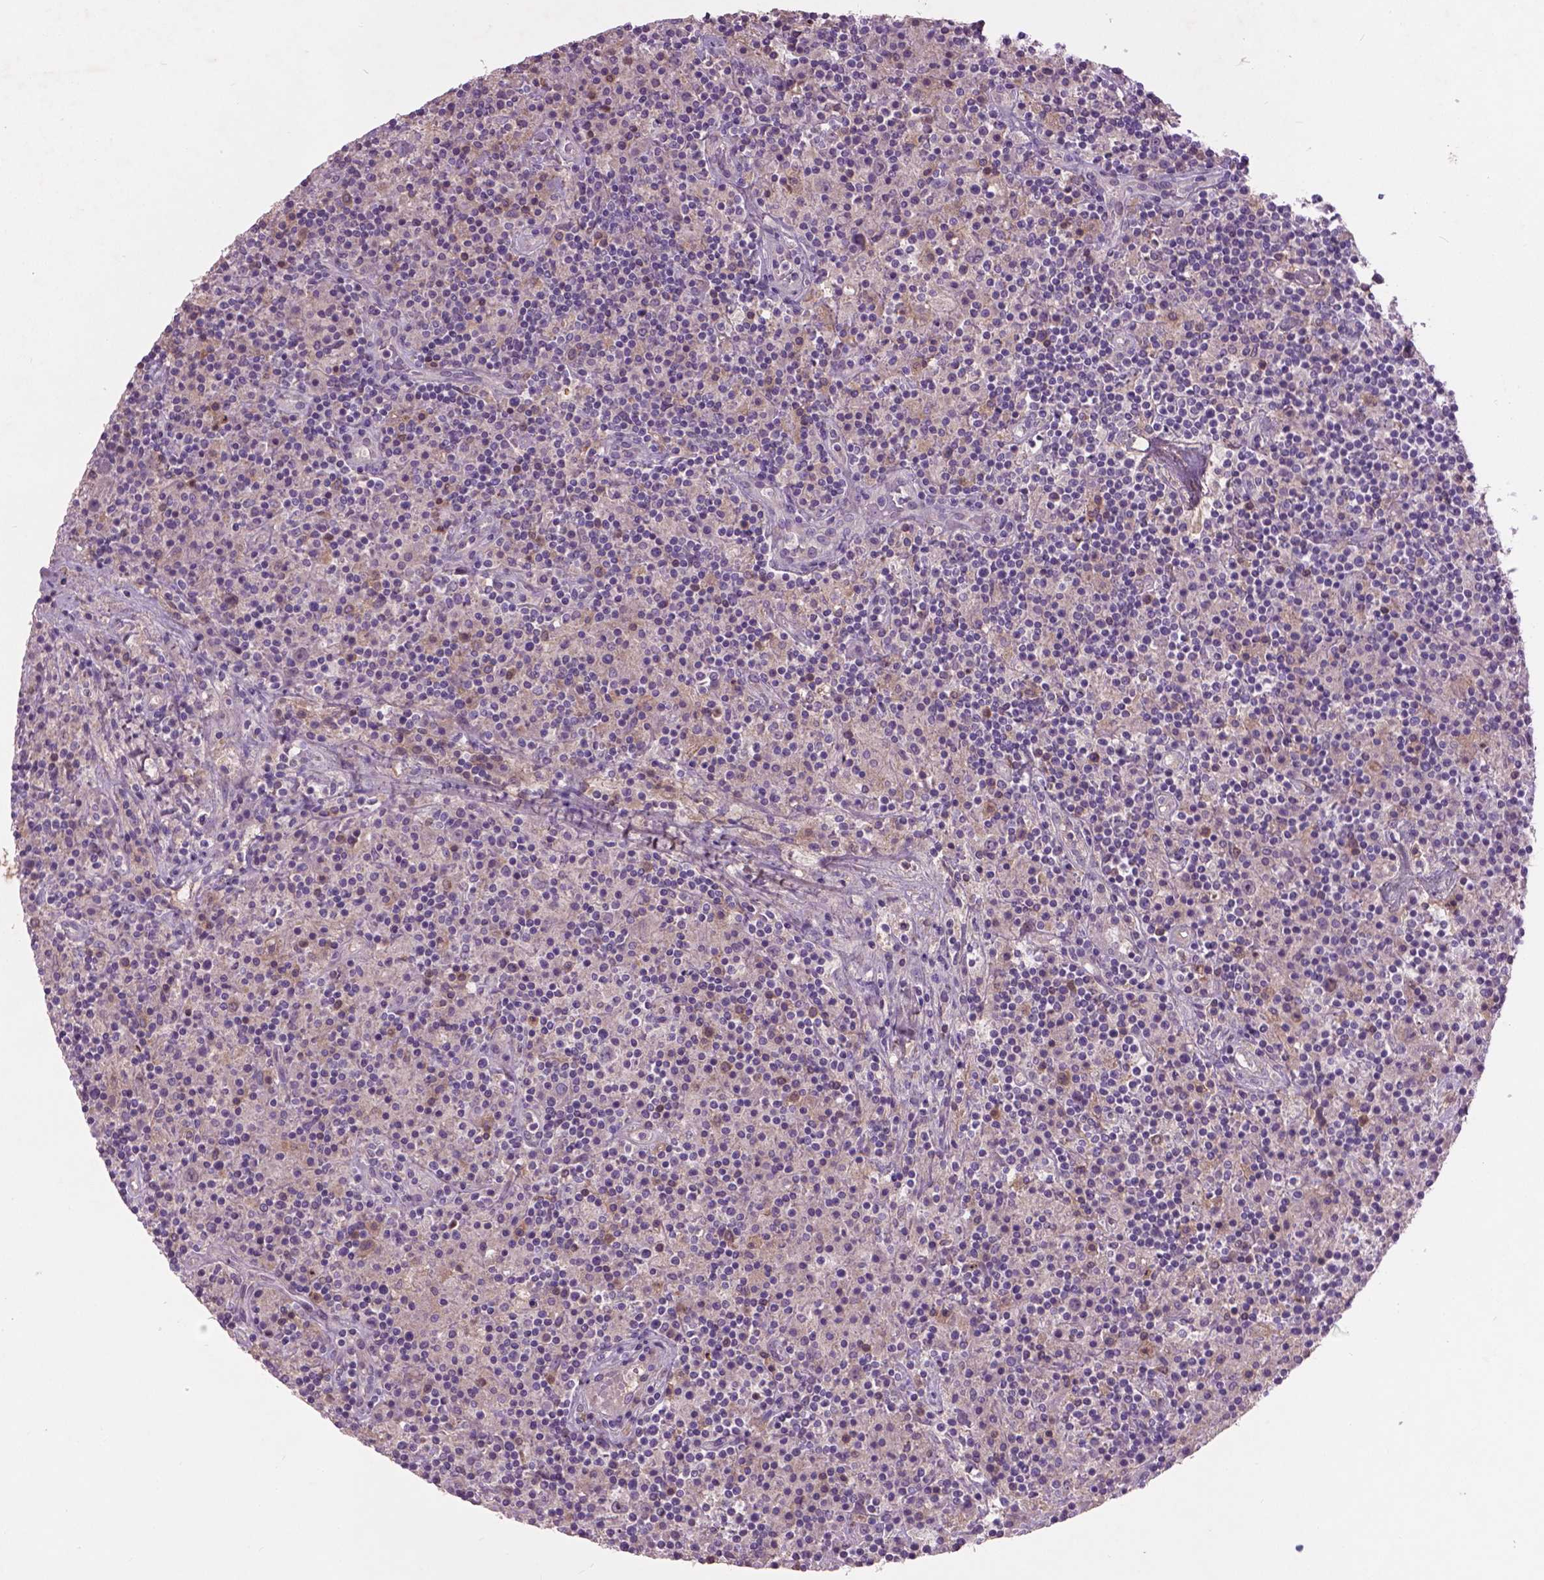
{"staining": {"intensity": "negative", "quantity": "none", "location": "none"}, "tissue": "lymphoma", "cell_type": "Tumor cells", "image_type": "cancer", "snomed": [{"axis": "morphology", "description": "Hodgkin's disease, NOS"}, {"axis": "topography", "description": "Lymph node"}], "caption": "Immunohistochemical staining of human Hodgkin's disease demonstrates no significant expression in tumor cells.", "gene": "SOX17", "patient": {"sex": "male", "age": 70}}